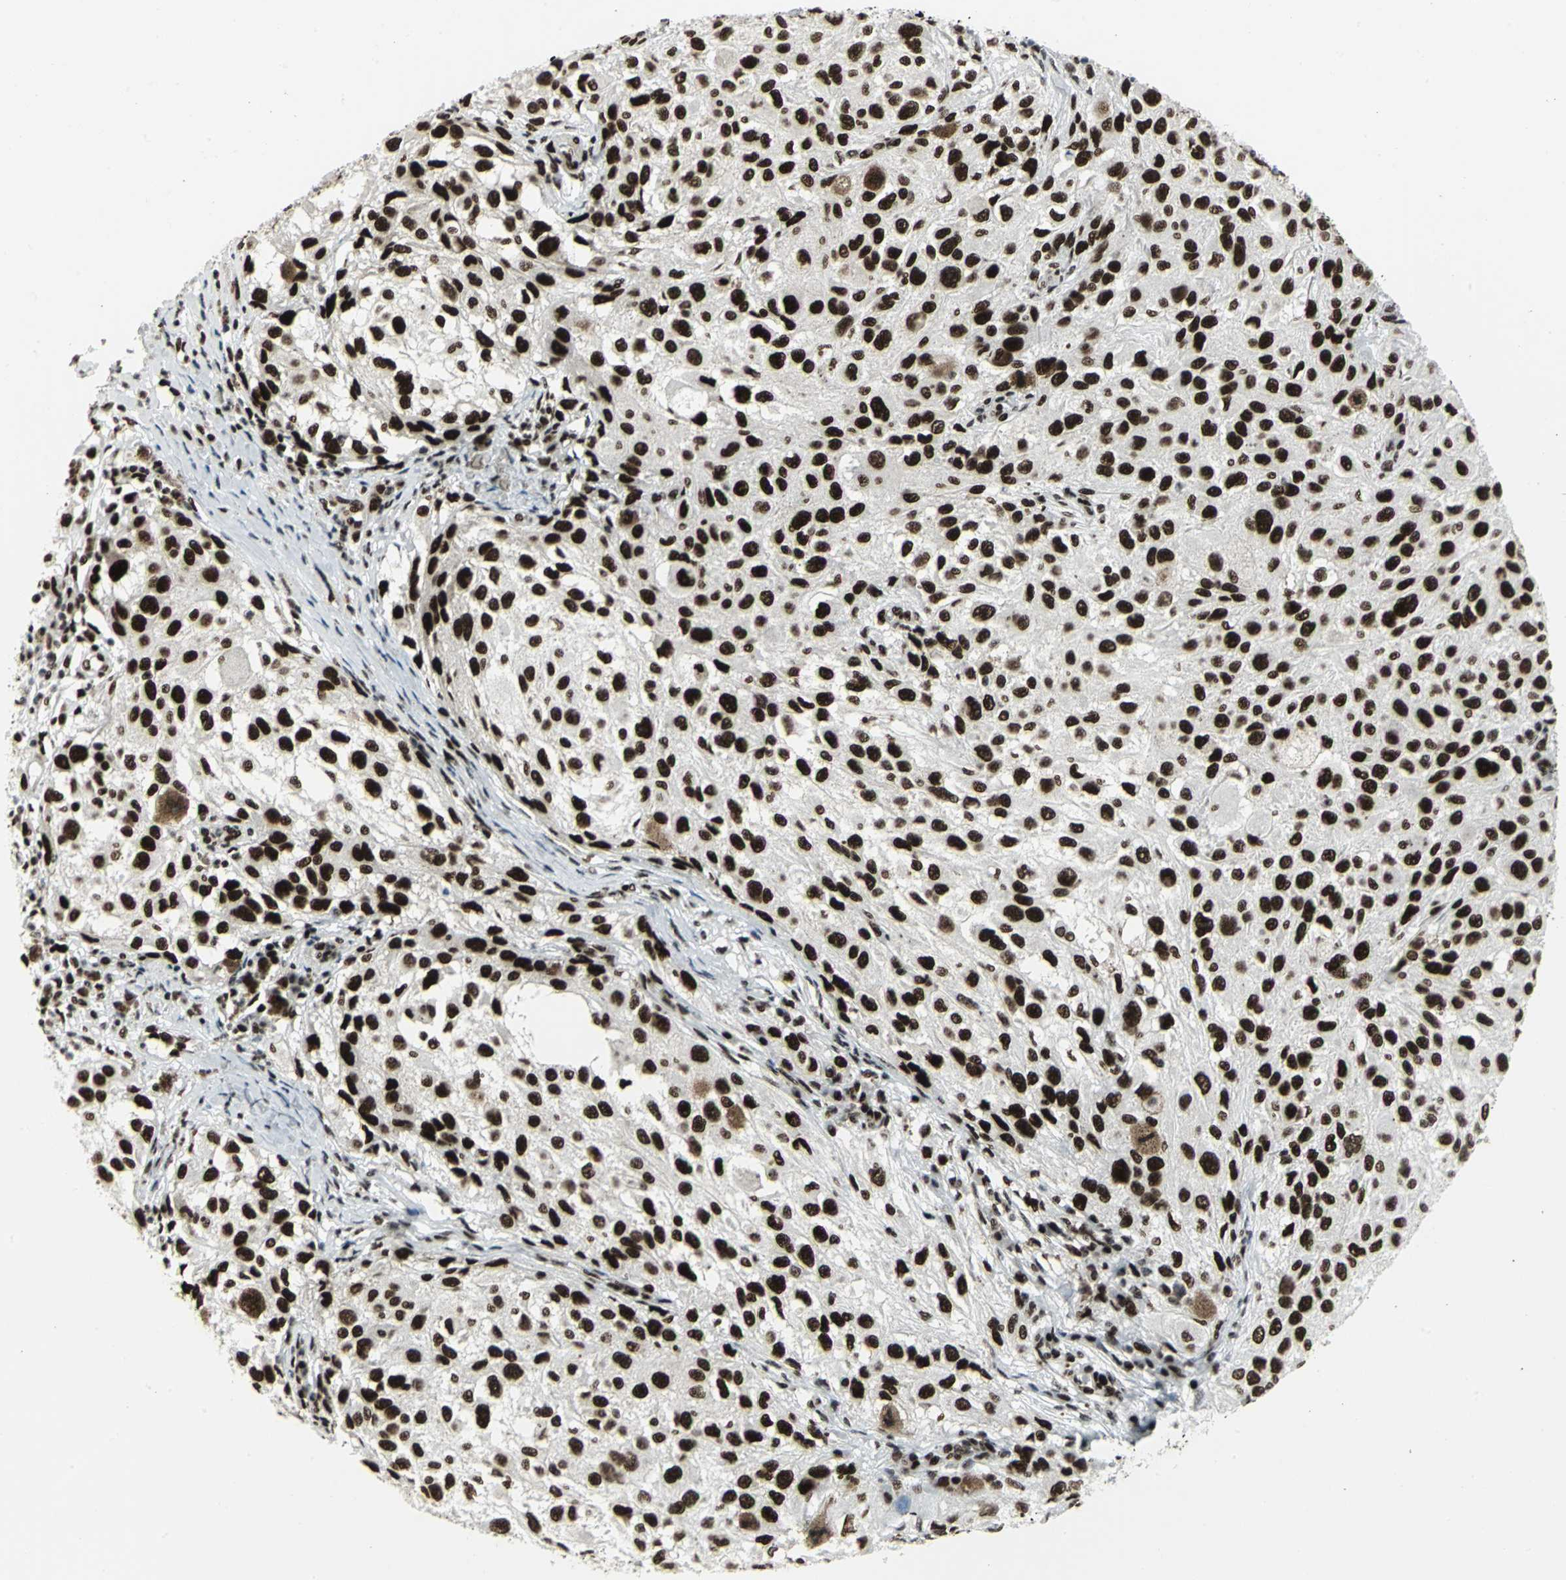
{"staining": {"intensity": "strong", "quantity": ">75%", "location": "nuclear"}, "tissue": "melanoma", "cell_type": "Tumor cells", "image_type": "cancer", "snomed": [{"axis": "morphology", "description": "Necrosis, NOS"}, {"axis": "morphology", "description": "Malignant melanoma, NOS"}, {"axis": "topography", "description": "Skin"}], "caption": "Protein analysis of malignant melanoma tissue reveals strong nuclear positivity in about >75% of tumor cells.", "gene": "SMARCA4", "patient": {"sex": "female", "age": 87}}